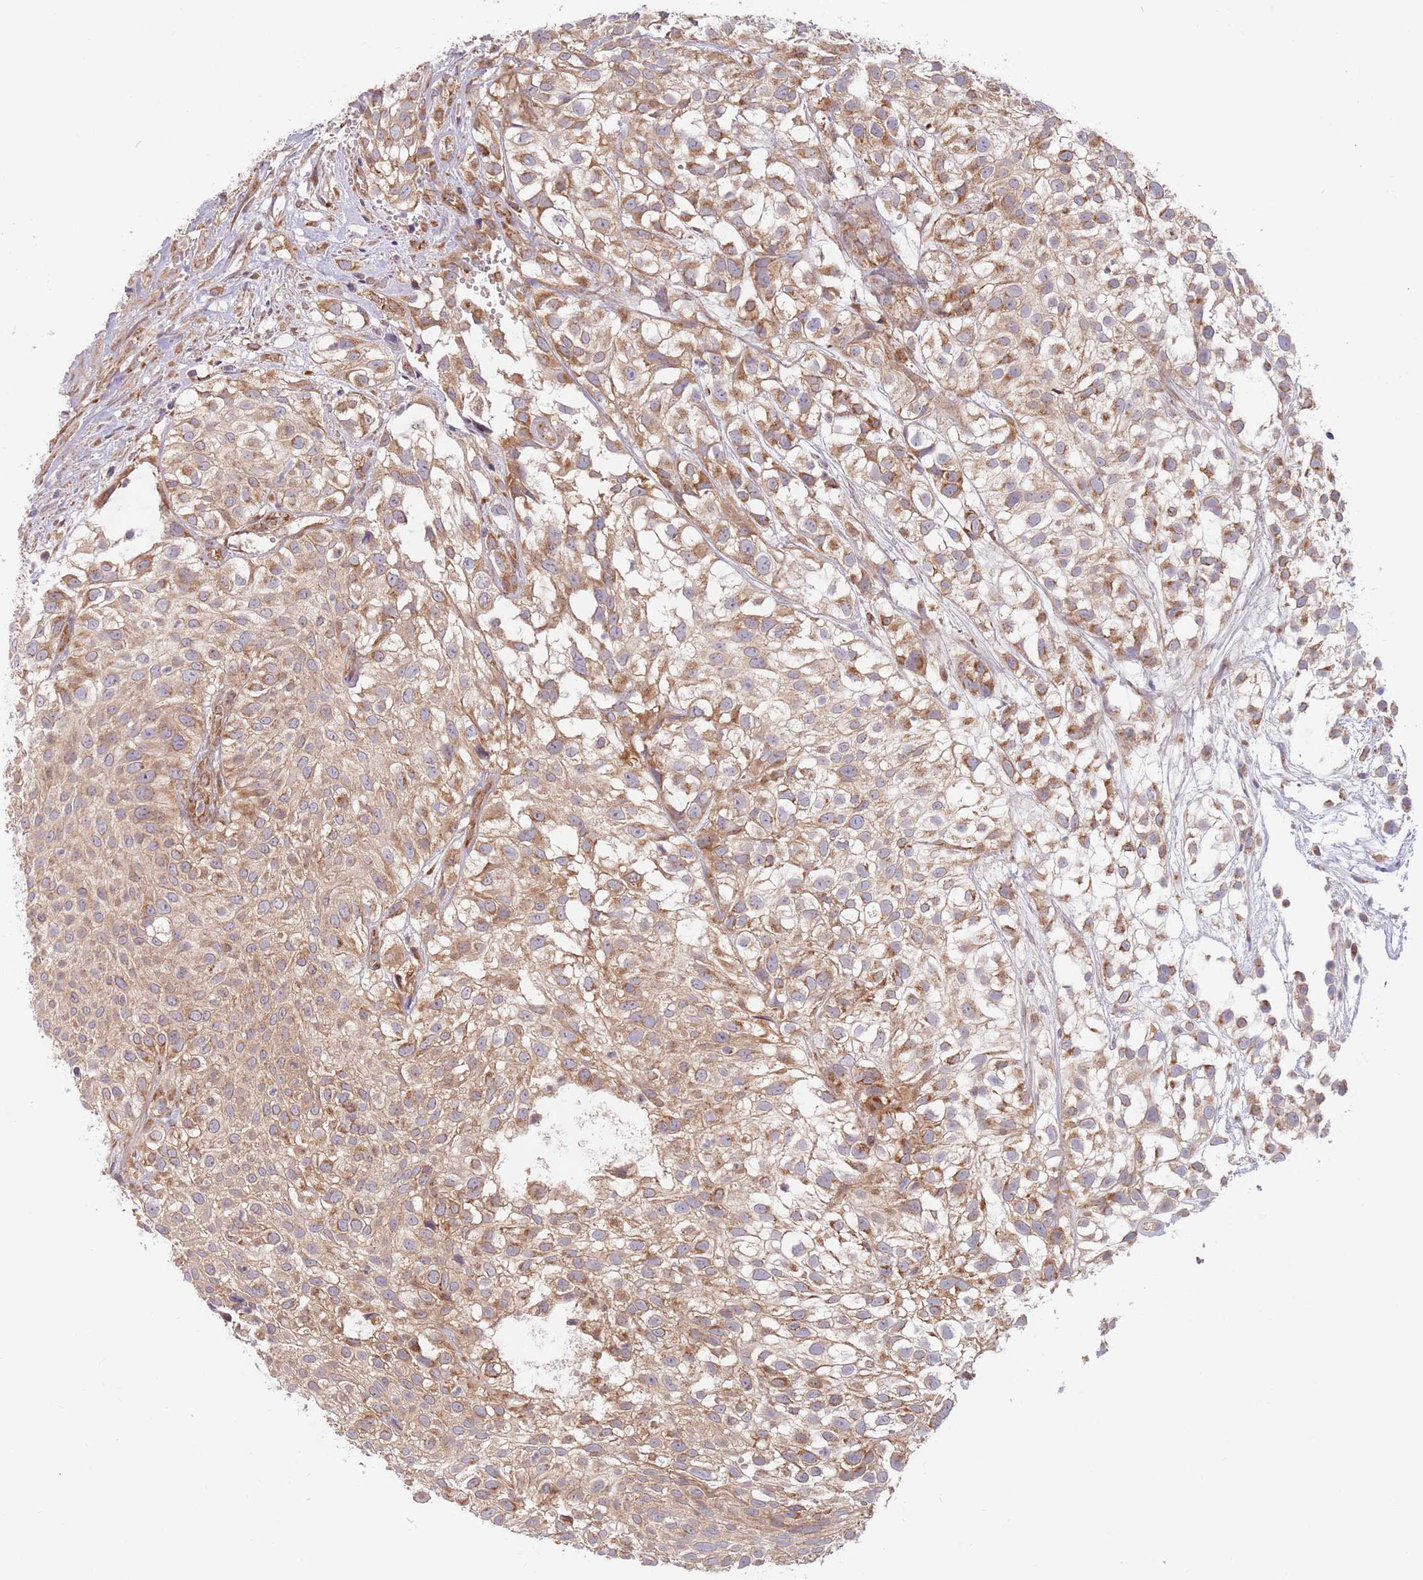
{"staining": {"intensity": "moderate", "quantity": ">75%", "location": "cytoplasmic/membranous"}, "tissue": "urothelial cancer", "cell_type": "Tumor cells", "image_type": "cancer", "snomed": [{"axis": "morphology", "description": "Urothelial carcinoma, High grade"}, {"axis": "topography", "description": "Urinary bladder"}], "caption": "Immunohistochemistry of human high-grade urothelial carcinoma demonstrates medium levels of moderate cytoplasmic/membranous positivity in approximately >75% of tumor cells.", "gene": "GUK1", "patient": {"sex": "male", "age": 56}}